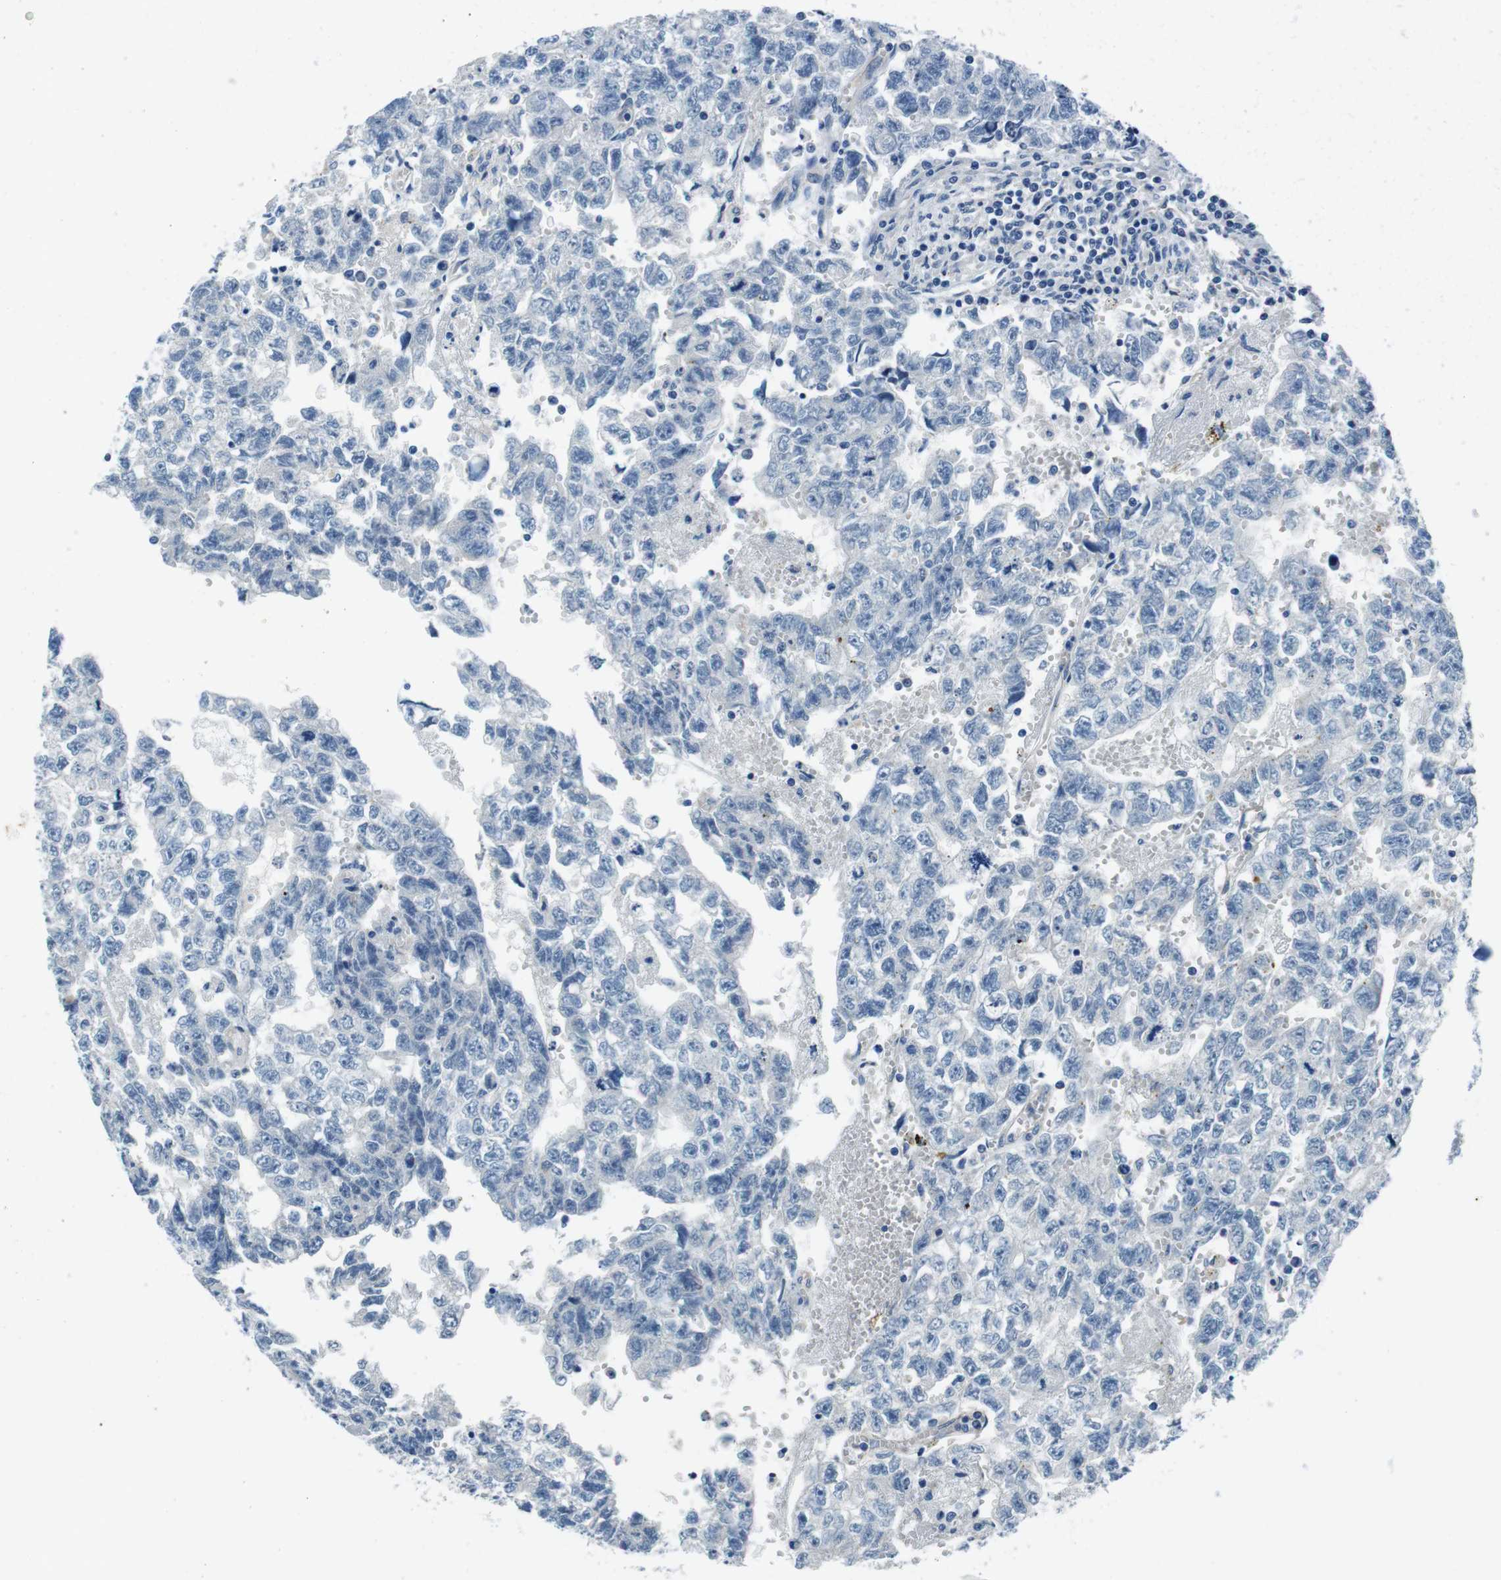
{"staining": {"intensity": "negative", "quantity": "none", "location": "none"}, "tissue": "testis cancer", "cell_type": "Tumor cells", "image_type": "cancer", "snomed": [{"axis": "morphology", "description": "Seminoma, NOS"}, {"axis": "morphology", "description": "Carcinoma, Embryonal, NOS"}, {"axis": "topography", "description": "Testis"}], "caption": "Tumor cells are negative for brown protein staining in testis cancer.", "gene": "CASQ1", "patient": {"sex": "male", "age": 38}}